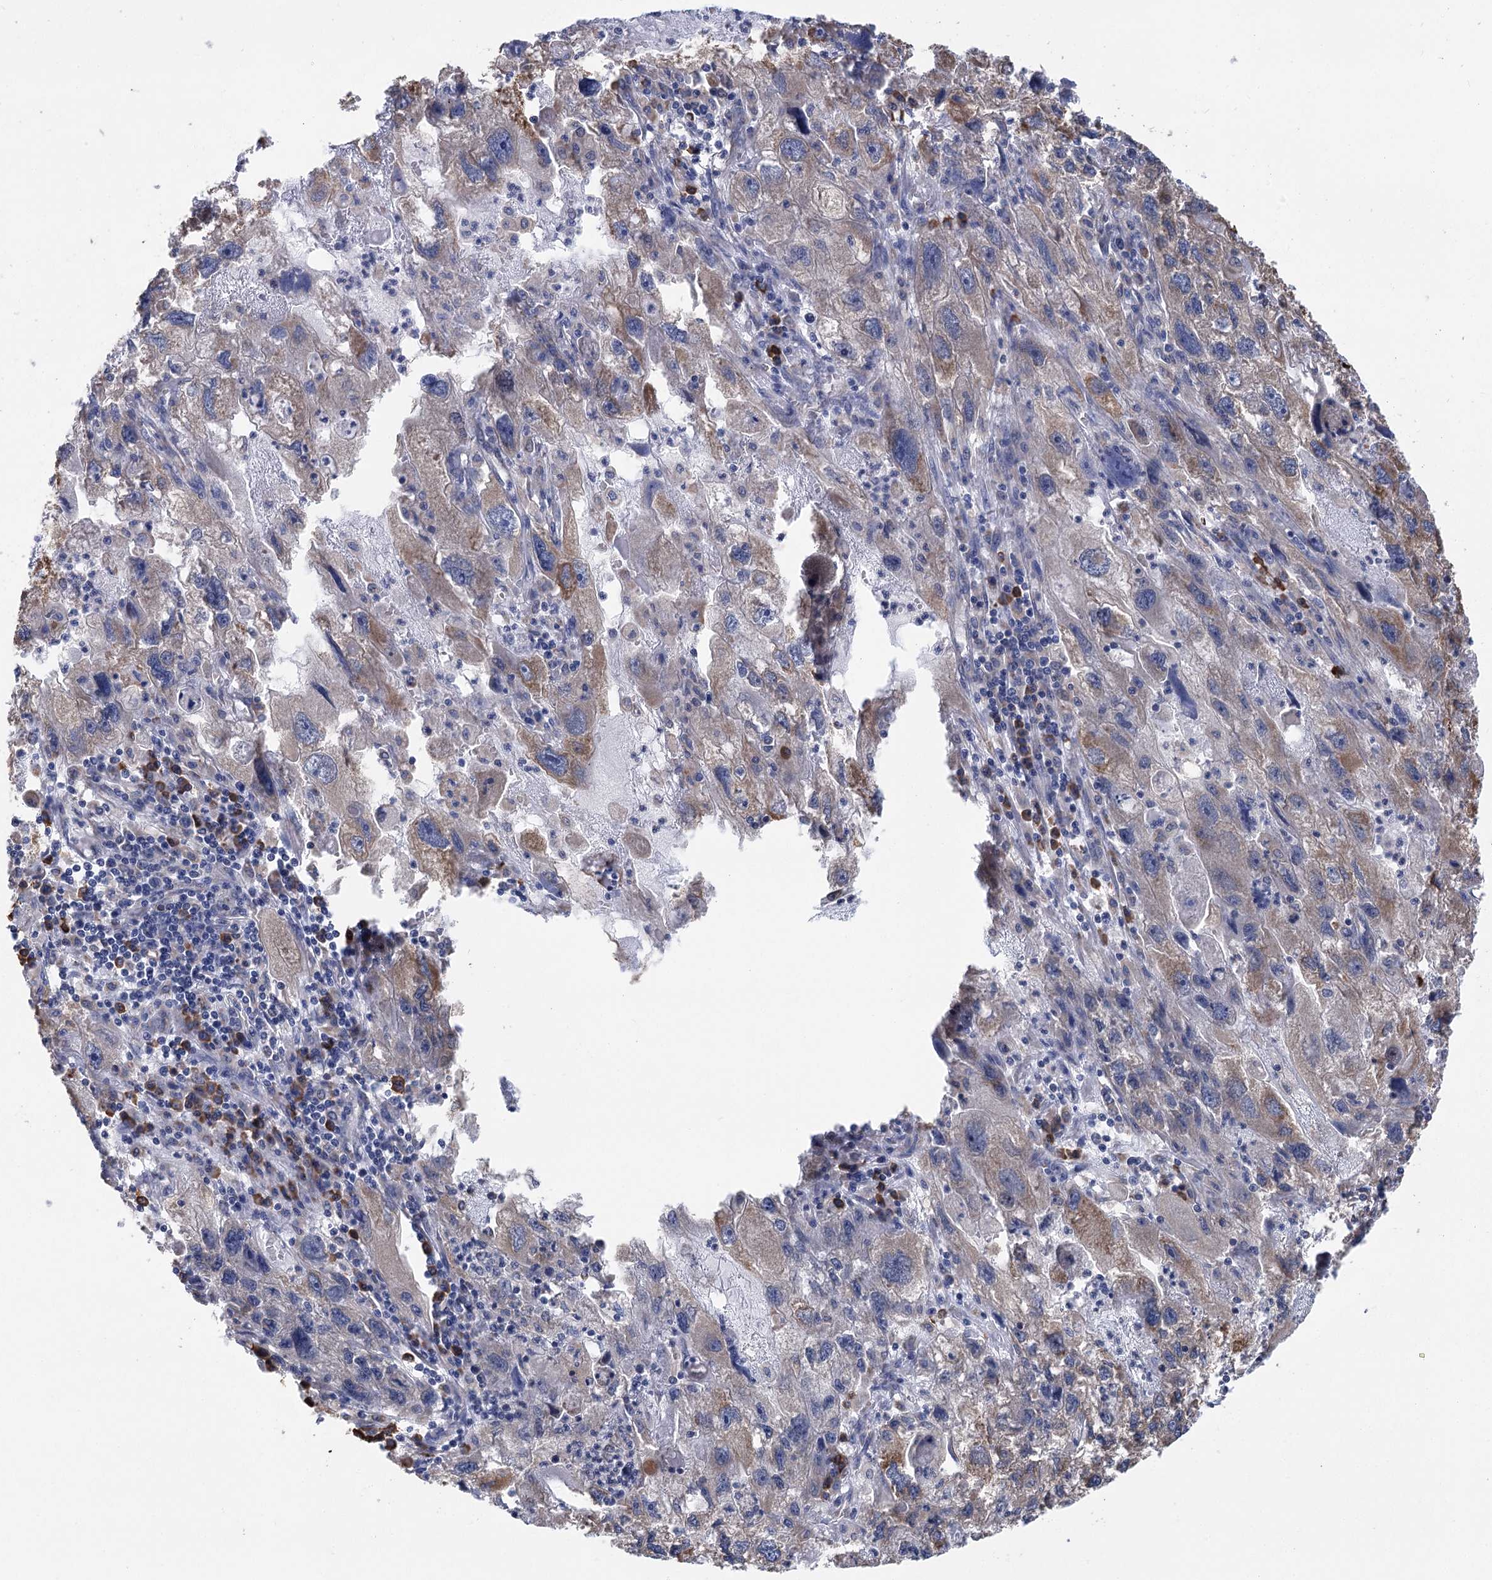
{"staining": {"intensity": "weak", "quantity": "<25%", "location": "cytoplasmic/membranous"}, "tissue": "endometrial cancer", "cell_type": "Tumor cells", "image_type": "cancer", "snomed": [{"axis": "morphology", "description": "Adenocarcinoma, NOS"}, {"axis": "topography", "description": "Endometrium"}], "caption": "Endometrial adenocarcinoma was stained to show a protein in brown. There is no significant positivity in tumor cells.", "gene": "METTL24", "patient": {"sex": "female", "age": 49}}